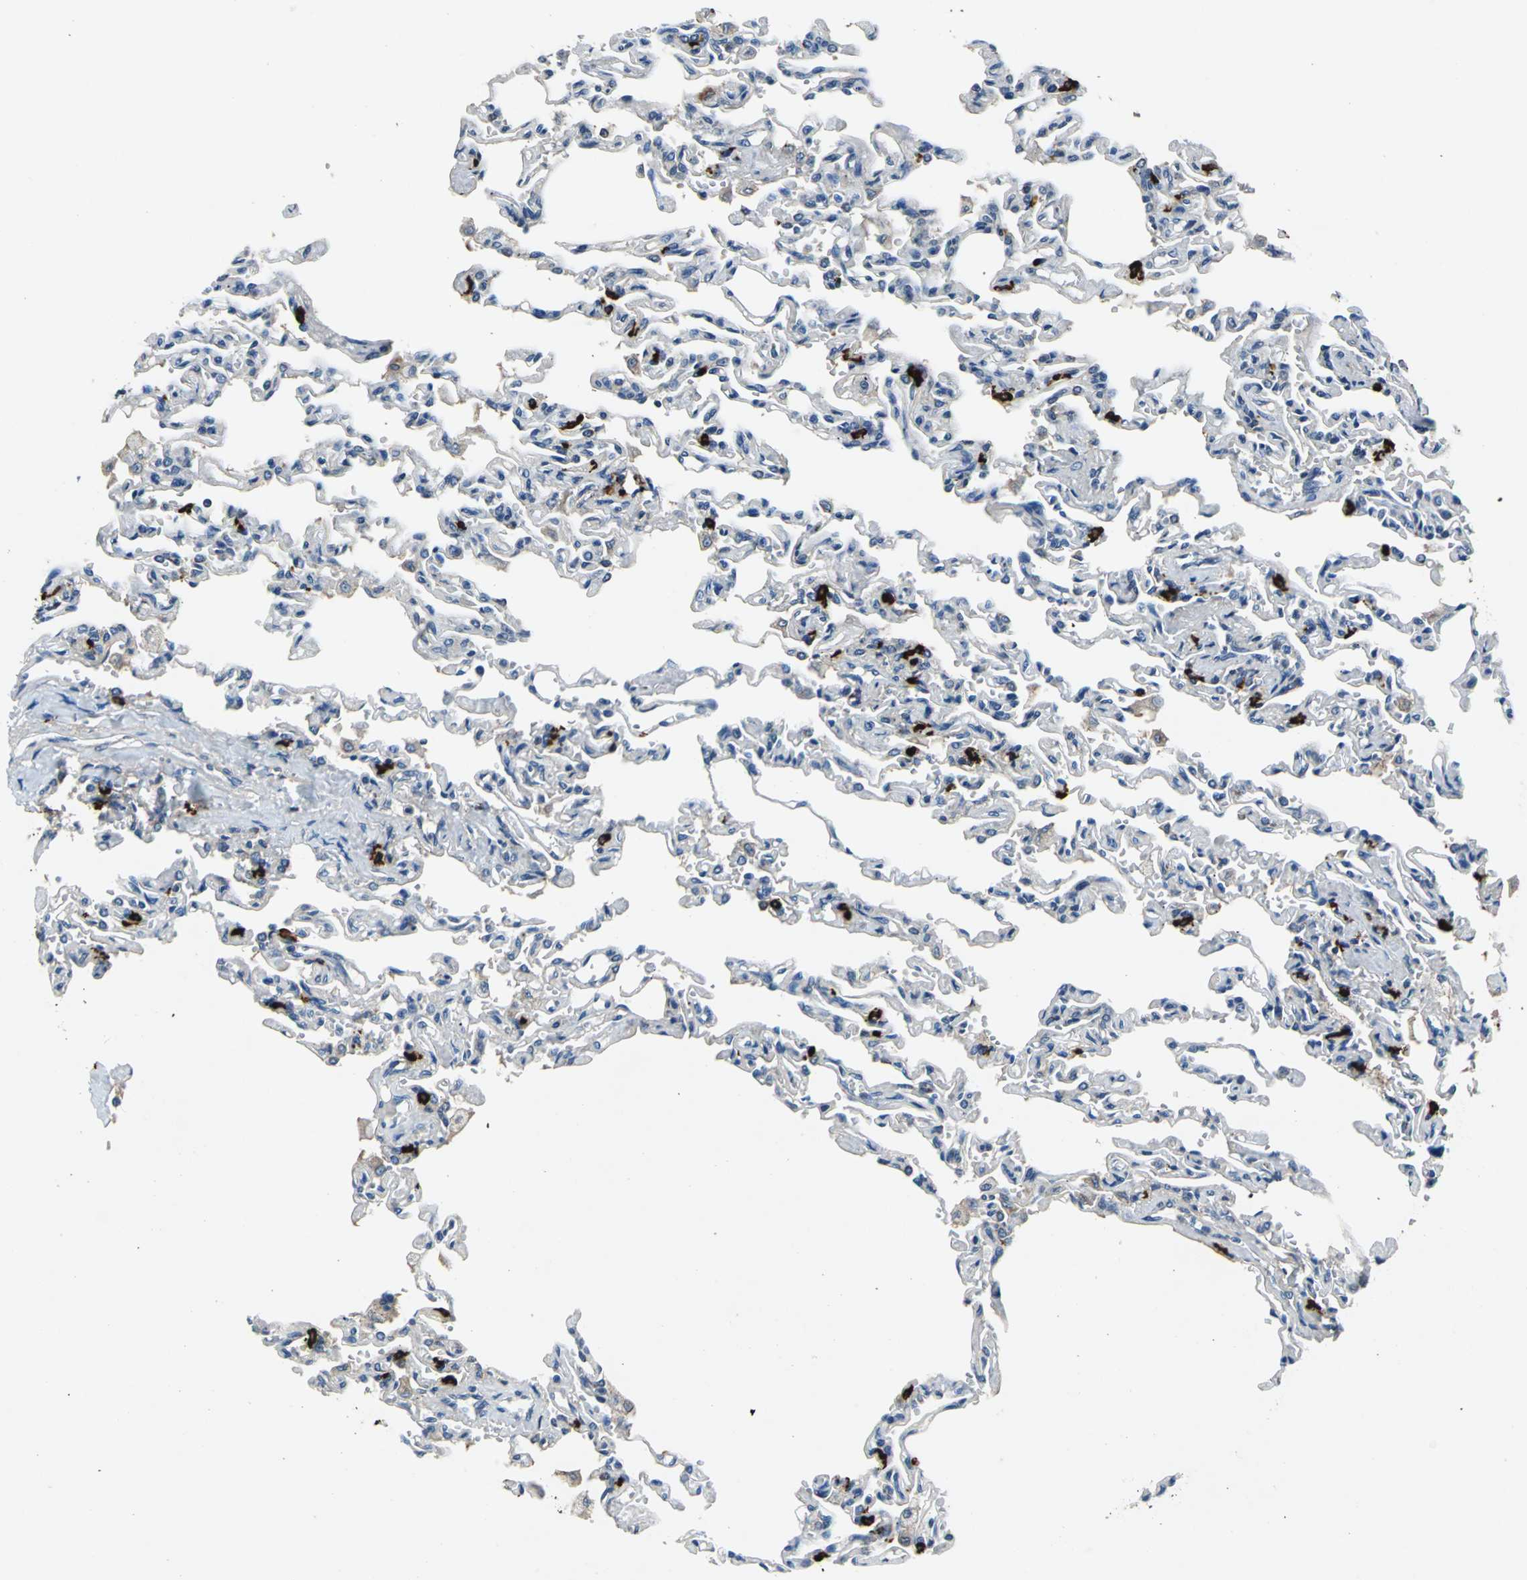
{"staining": {"intensity": "weak", "quantity": "25%-75%", "location": "cytoplasmic/membranous"}, "tissue": "lung", "cell_type": "Alveolar cells", "image_type": "normal", "snomed": [{"axis": "morphology", "description": "Normal tissue, NOS"}, {"axis": "topography", "description": "Lung"}], "caption": "Immunohistochemistry (DAB) staining of benign lung displays weak cytoplasmic/membranous protein expression in about 25%-75% of alveolar cells.", "gene": "SLC19A2", "patient": {"sex": "male", "age": 21}}